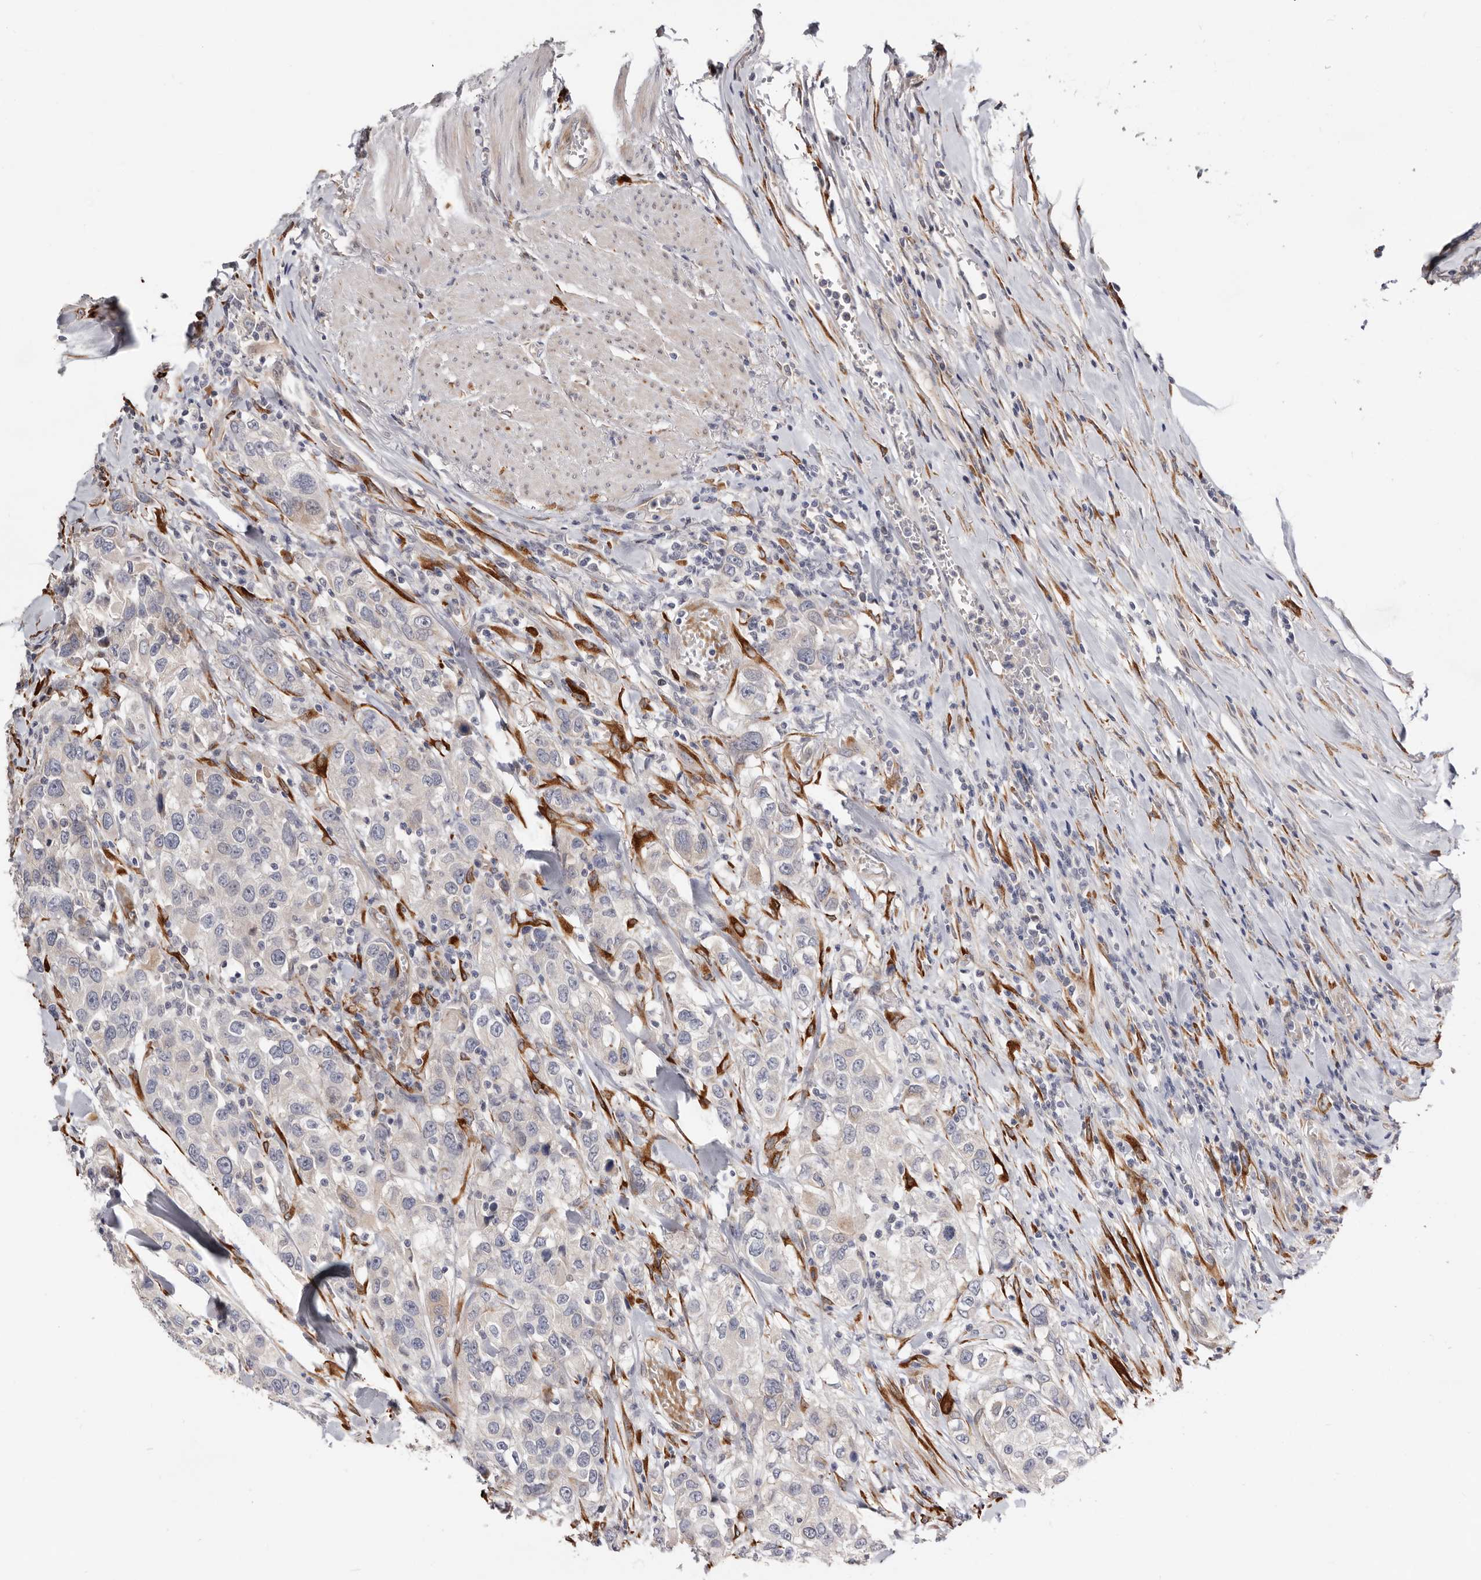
{"staining": {"intensity": "negative", "quantity": "none", "location": "none"}, "tissue": "urothelial cancer", "cell_type": "Tumor cells", "image_type": "cancer", "snomed": [{"axis": "morphology", "description": "Urothelial carcinoma, High grade"}, {"axis": "topography", "description": "Urinary bladder"}], "caption": "The image reveals no staining of tumor cells in urothelial cancer.", "gene": "USH1C", "patient": {"sex": "female", "age": 80}}